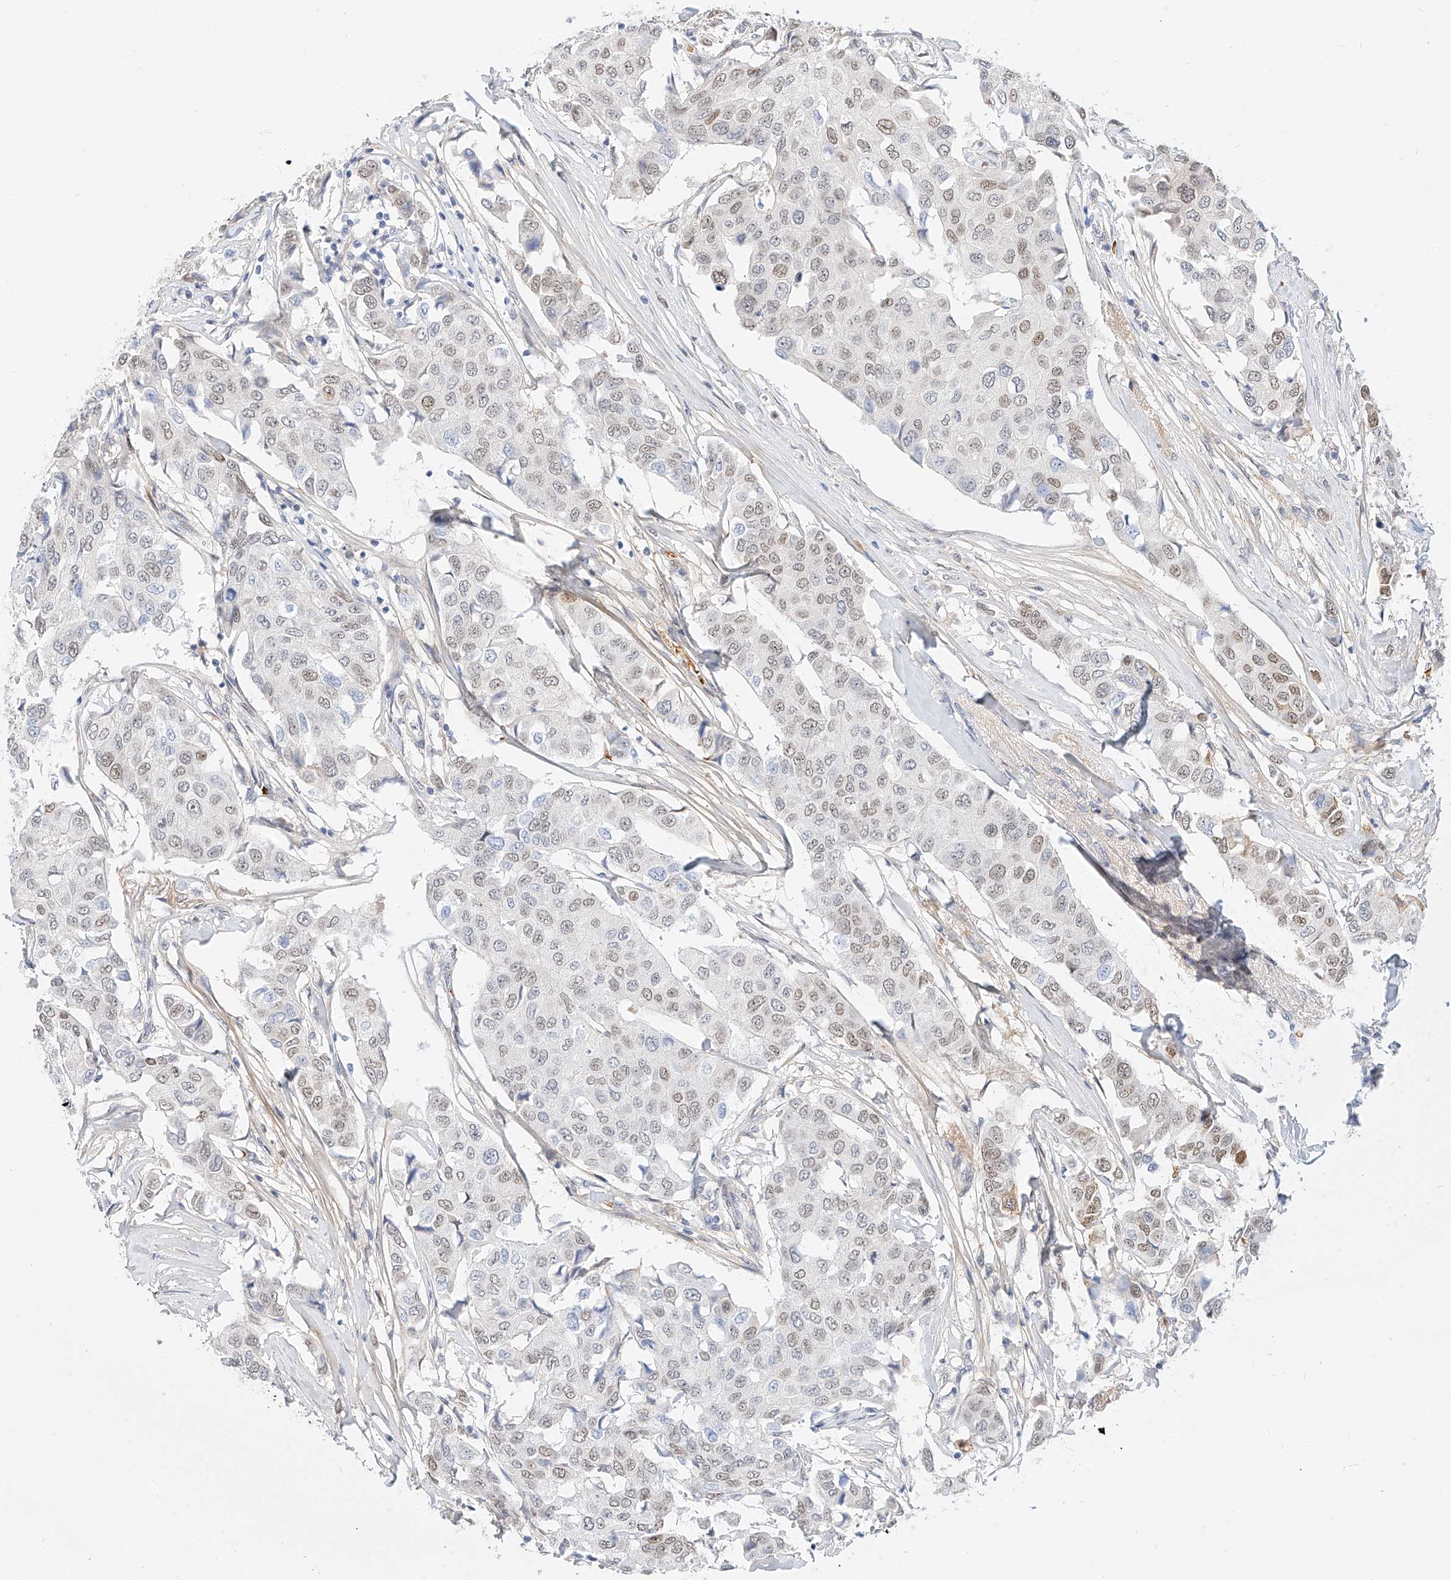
{"staining": {"intensity": "weak", "quantity": "25%-75%", "location": "nuclear"}, "tissue": "breast cancer", "cell_type": "Tumor cells", "image_type": "cancer", "snomed": [{"axis": "morphology", "description": "Duct carcinoma"}, {"axis": "topography", "description": "Breast"}], "caption": "High-power microscopy captured an immunohistochemistry (IHC) image of breast cancer (infiltrating ductal carcinoma), revealing weak nuclear expression in about 25%-75% of tumor cells.", "gene": "CBX8", "patient": {"sex": "female", "age": 80}}